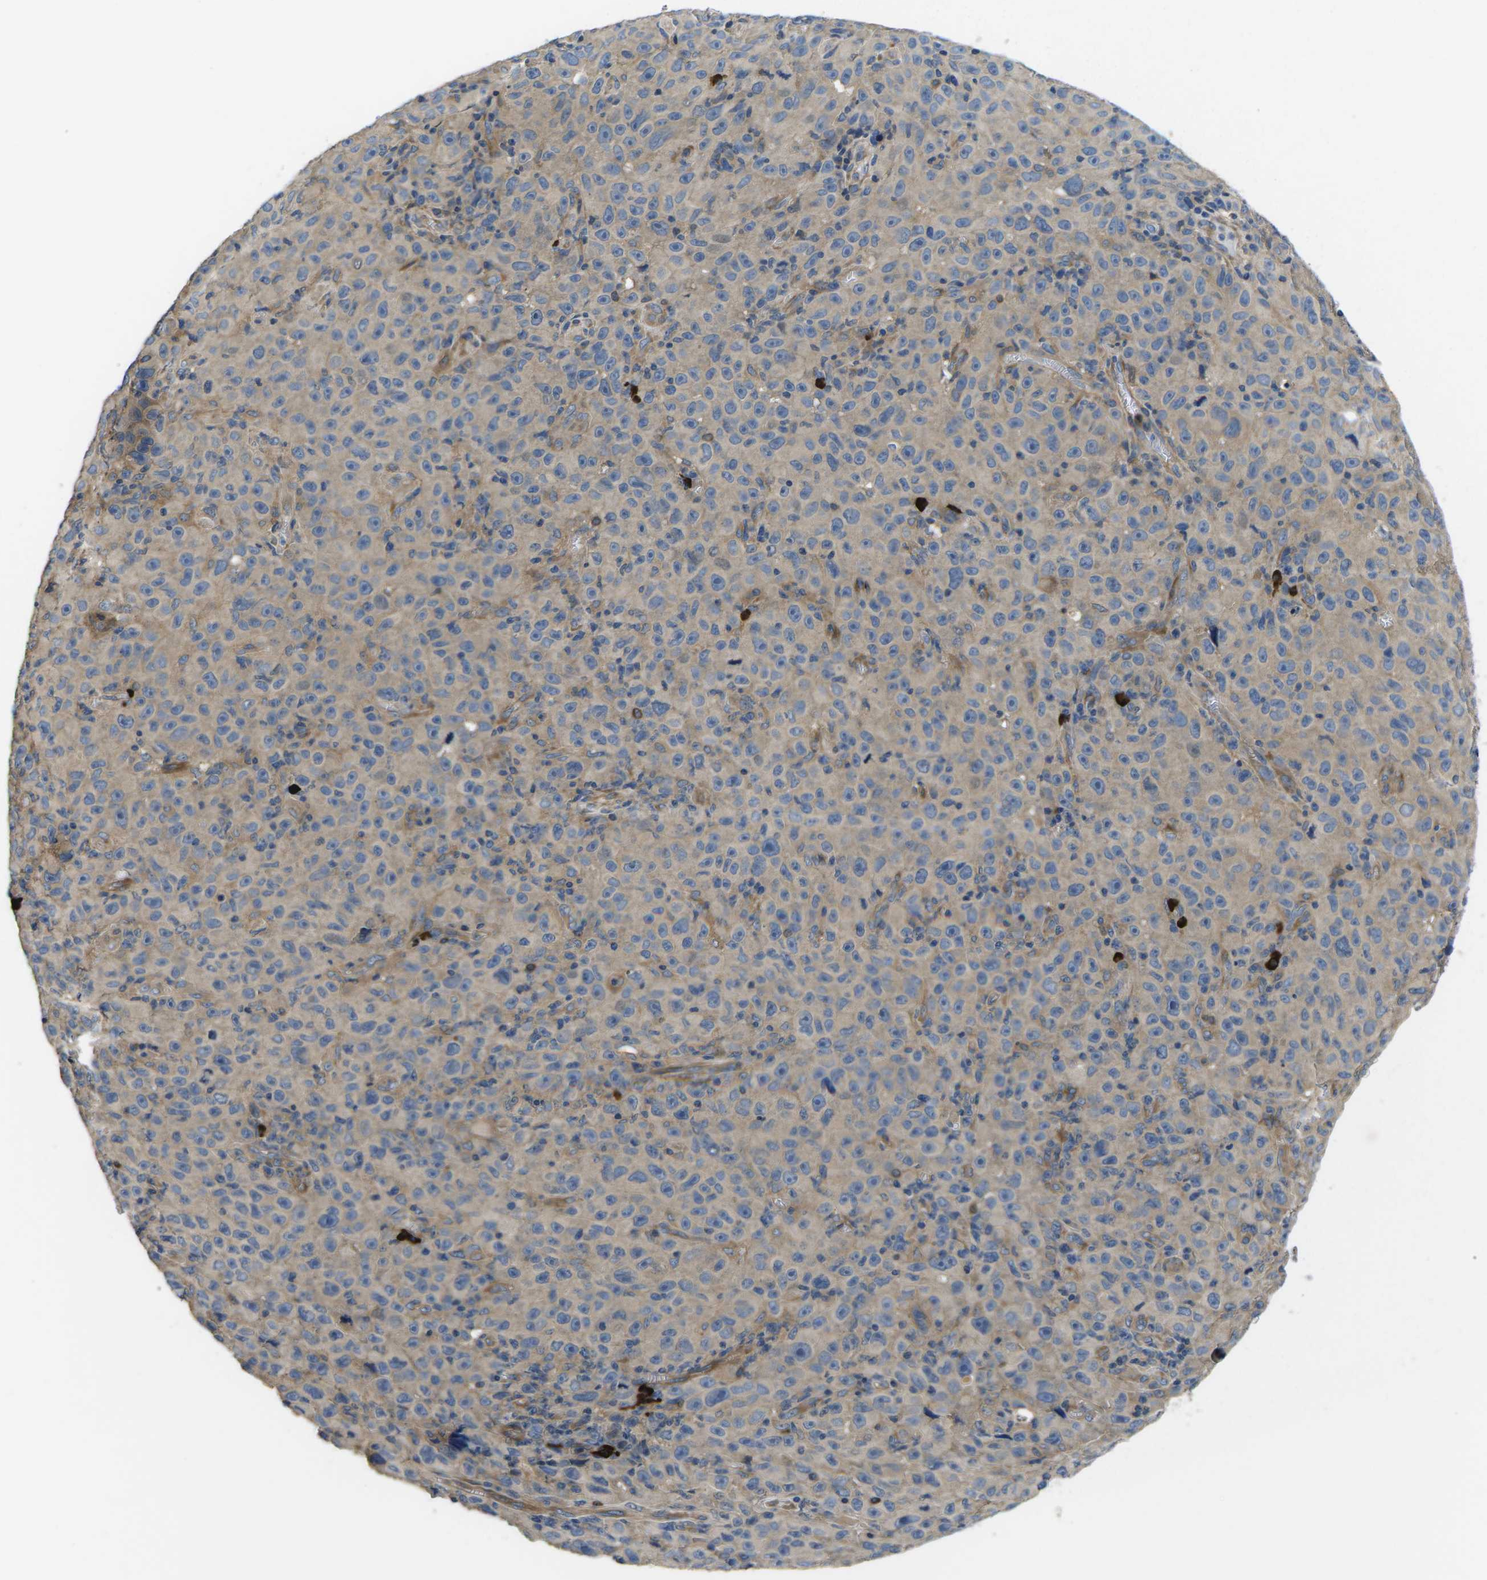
{"staining": {"intensity": "weak", "quantity": "25%-75%", "location": "cytoplasmic/membranous"}, "tissue": "melanoma", "cell_type": "Tumor cells", "image_type": "cancer", "snomed": [{"axis": "morphology", "description": "Malignant melanoma, NOS"}, {"axis": "topography", "description": "Skin"}], "caption": "Immunohistochemical staining of human melanoma demonstrates low levels of weak cytoplasmic/membranous positivity in about 25%-75% of tumor cells.", "gene": "PLCE1", "patient": {"sex": "female", "age": 82}}